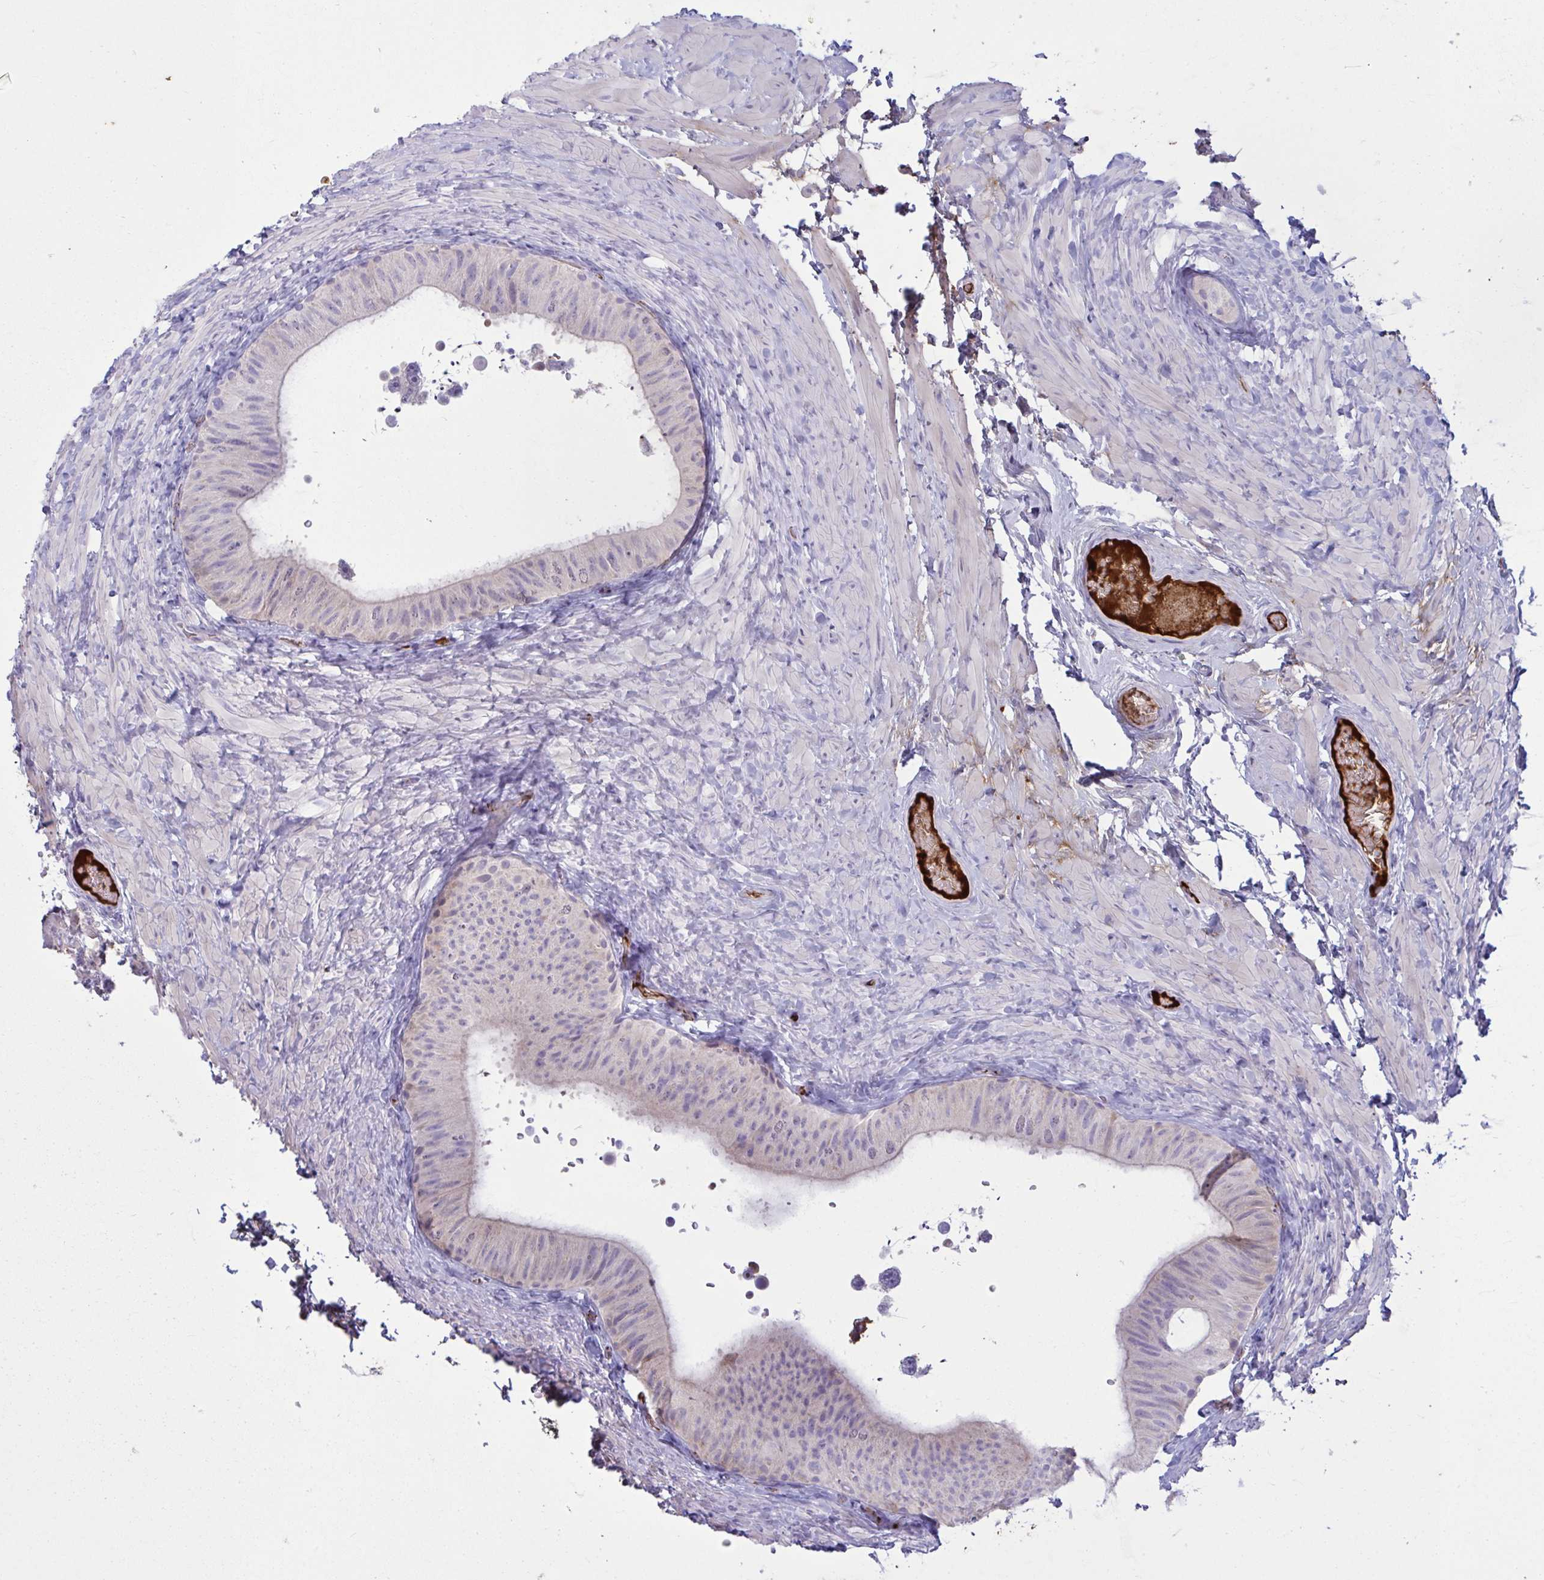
{"staining": {"intensity": "negative", "quantity": "none", "location": "none"}, "tissue": "epididymis", "cell_type": "Glandular cells", "image_type": "normal", "snomed": [{"axis": "morphology", "description": "Normal tissue, NOS"}, {"axis": "topography", "description": "Epididymis, spermatic cord, NOS"}, {"axis": "topography", "description": "Epididymis"}], "caption": "A high-resolution micrograph shows IHC staining of unremarkable epididymis, which shows no significant expression in glandular cells. (DAB (3,3'-diaminobenzidine) IHC with hematoxylin counter stain).", "gene": "IL1R1", "patient": {"sex": "male", "age": 31}}